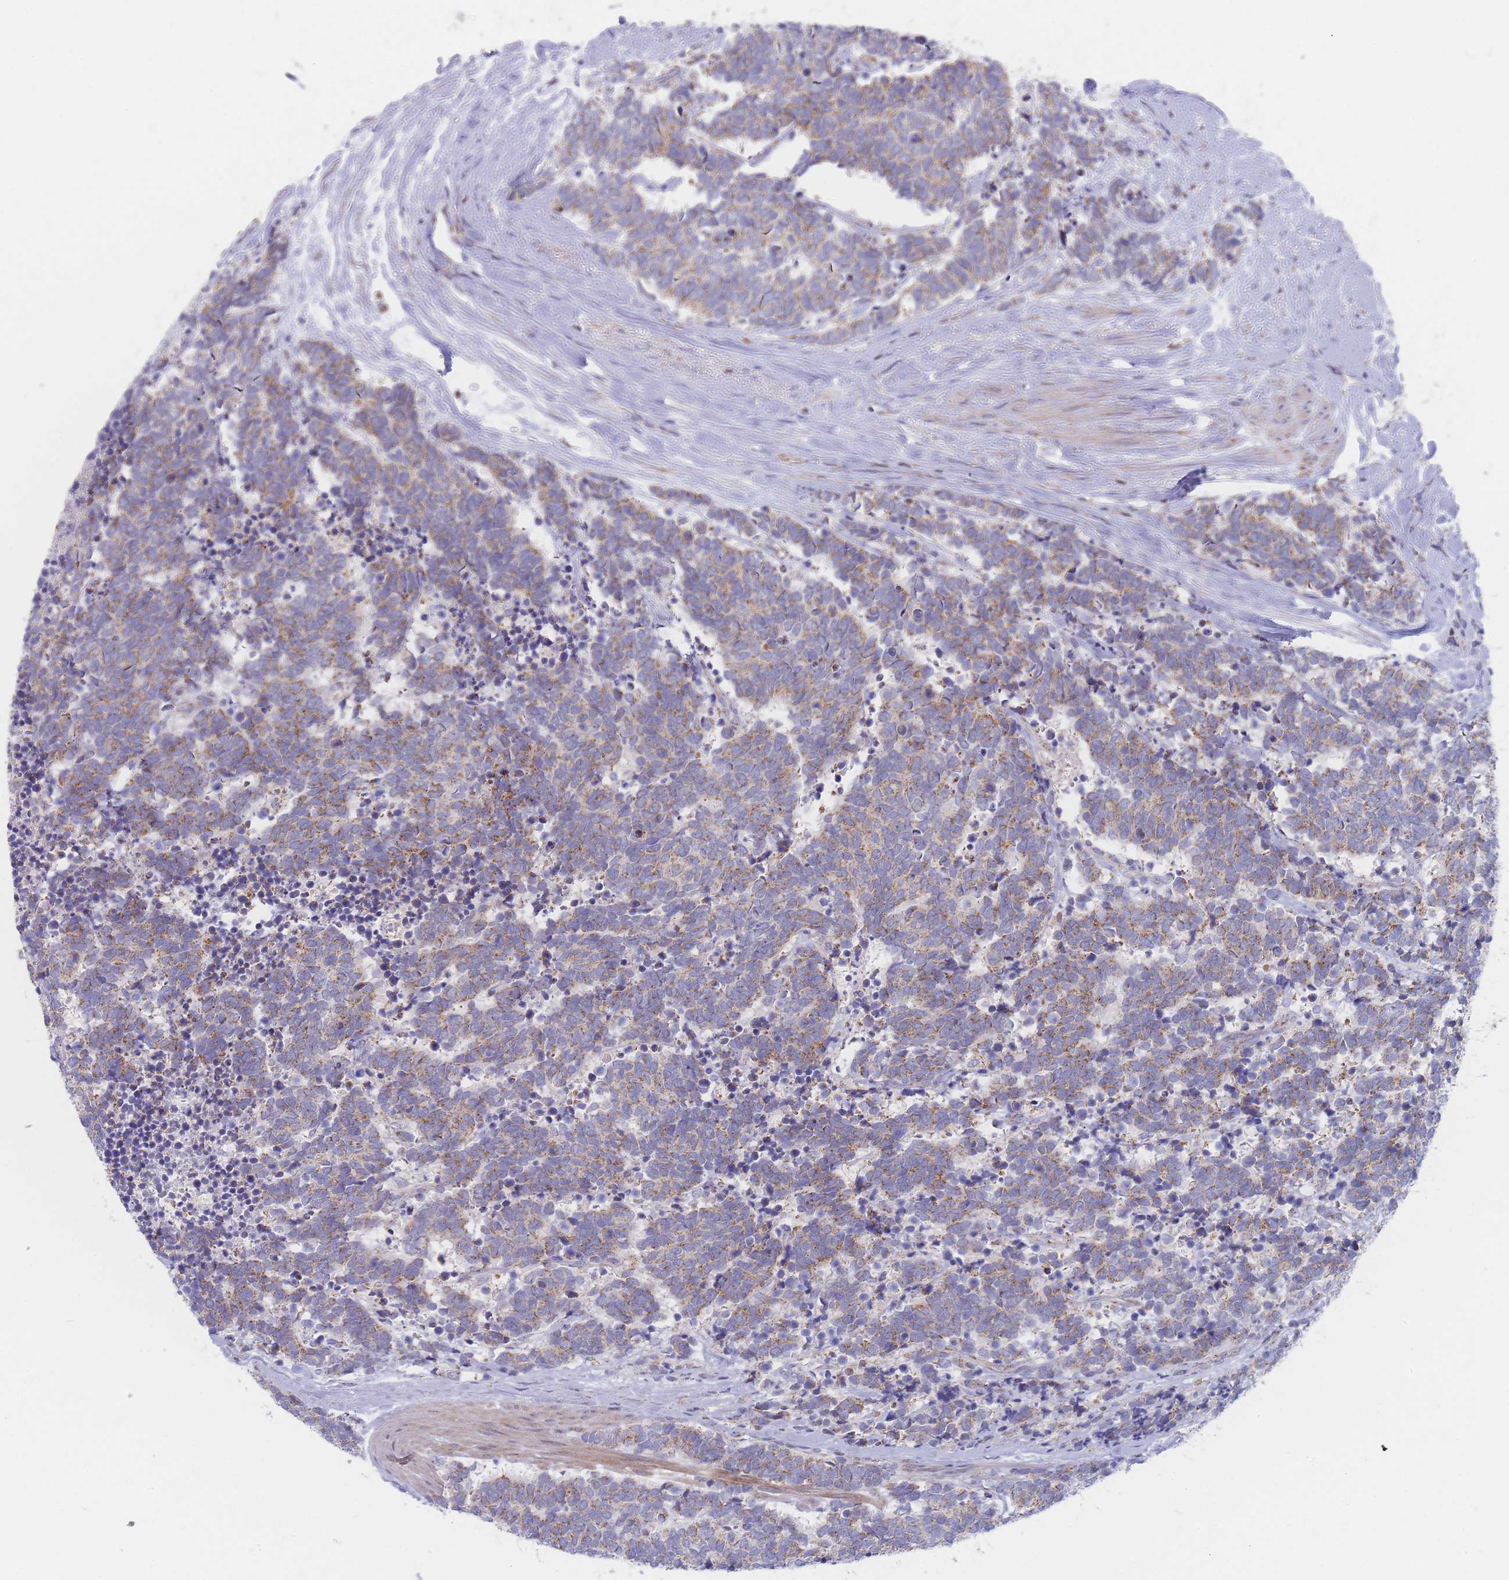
{"staining": {"intensity": "moderate", "quantity": "25%-75%", "location": "cytoplasmic/membranous"}, "tissue": "carcinoid", "cell_type": "Tumor cells", "image_type": "cancer", "snomed": [{"axis": "morphology", "description": "Carcinoma, NOS"}, {"axis": "morphology", "description": "Carcinoid, malignant, NOS"}, {"axis": "topography", "description": "Prostate"}], "caption": "An immunohistochemistry photomicrograph of neoplastic tissue is shown. Protein staining in brown highlights moderate cytoplasmic/membranous positivity in carcinoid within tumor cells.", "gene": "IKZF4", "patient": {"sex": "male", "age": 57}}